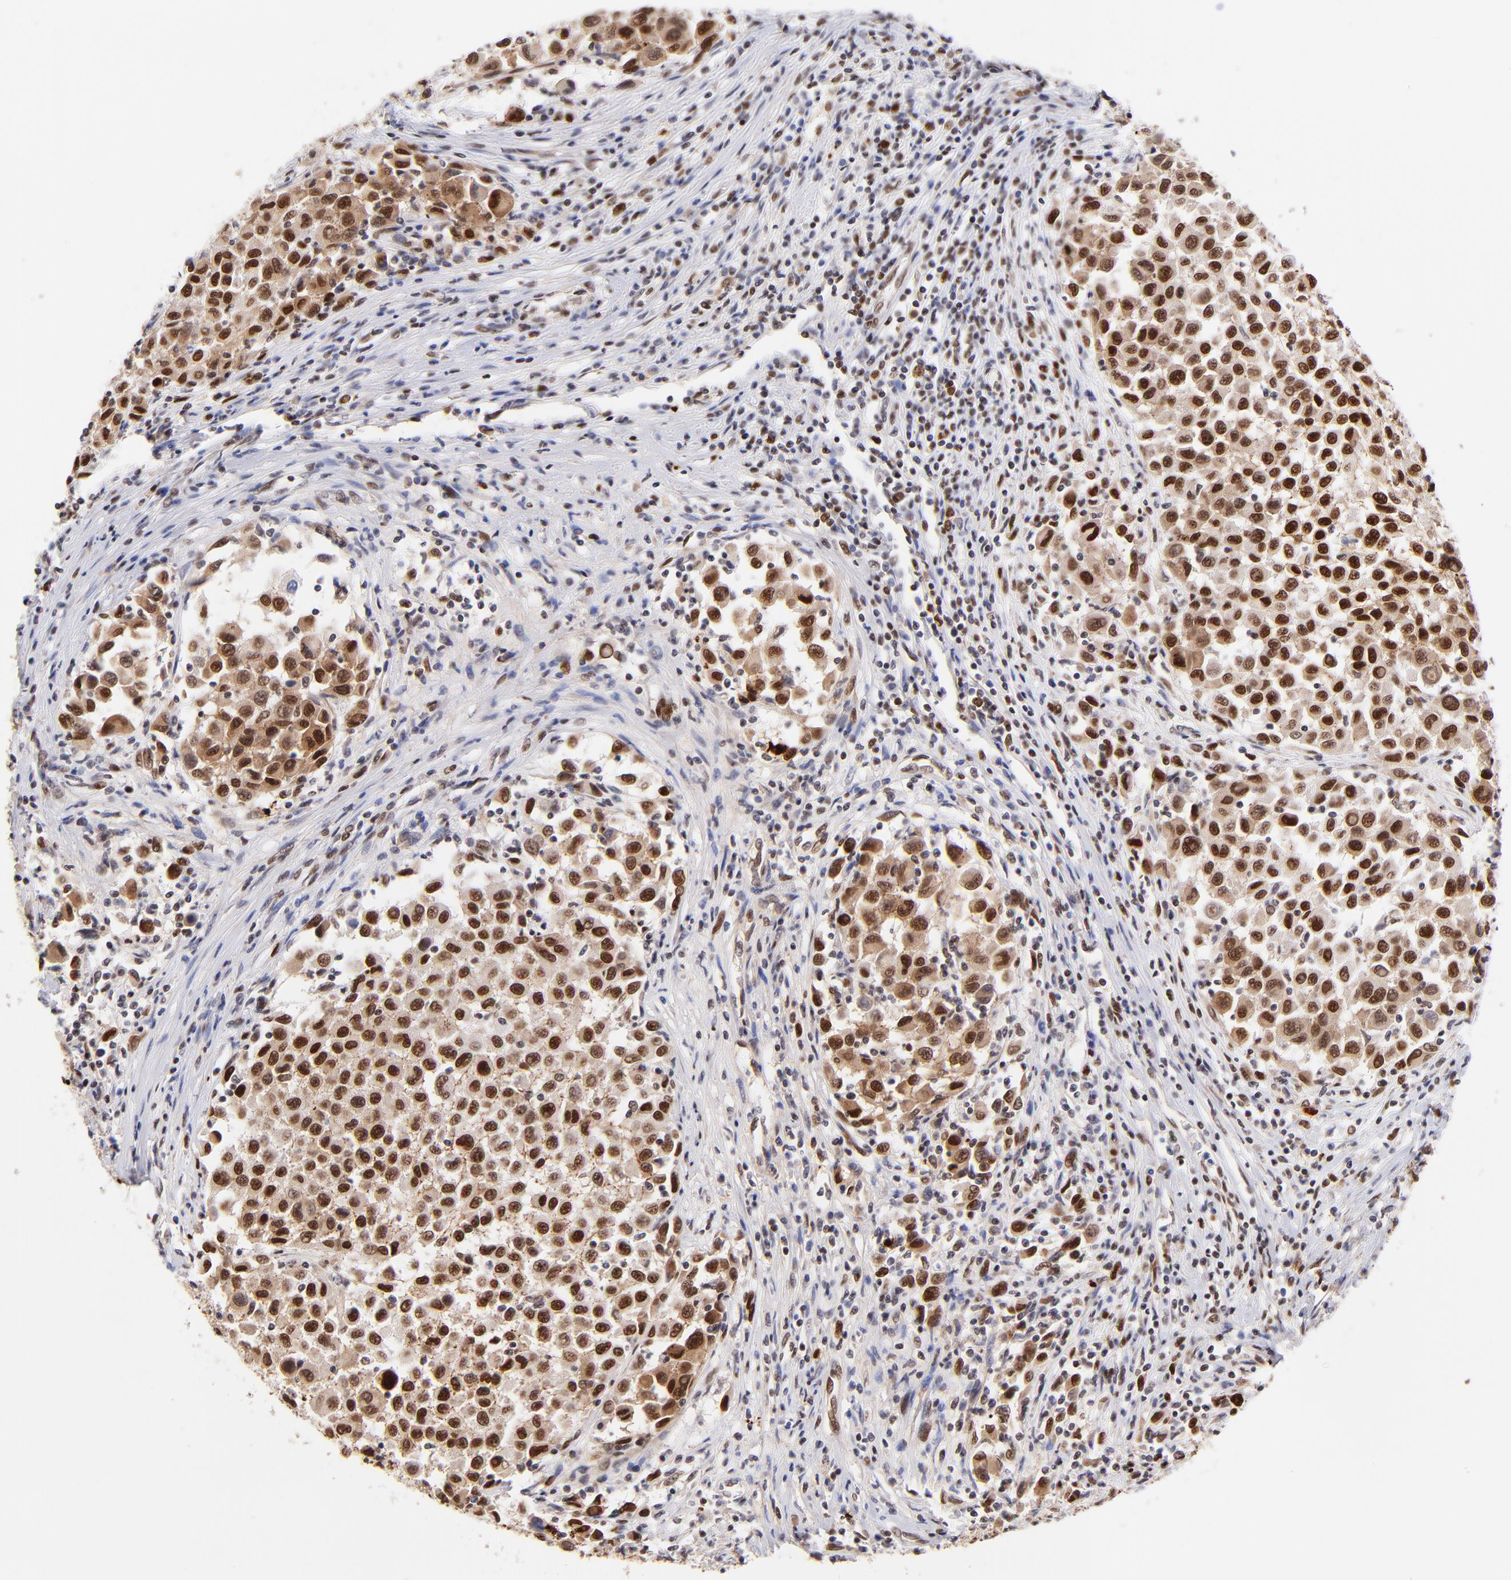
{"staining": {"intensity": "strong", "quantity": ">75%", "location": "nuclear"}, "tissue": "melanoma", "cell_type": "Tumor cells", "image_type": "cancer", "snomed": [{"axis": "morphology", "description": "Malignant melanoma, Metastatic site"}, {"axis": "topography", "description": "Lymph node"}], "caption": "Immunohistochemistry image of neoplastic tissue: malignant melanoma (metastatic site) stained using IHC shows high levels of strong protein expression localized specifically in the nuclear of tumor cells, appearing as a nuclear brown color.", "gene": "MIDEAS", "patient": {"sex": "male", "age": 61}}